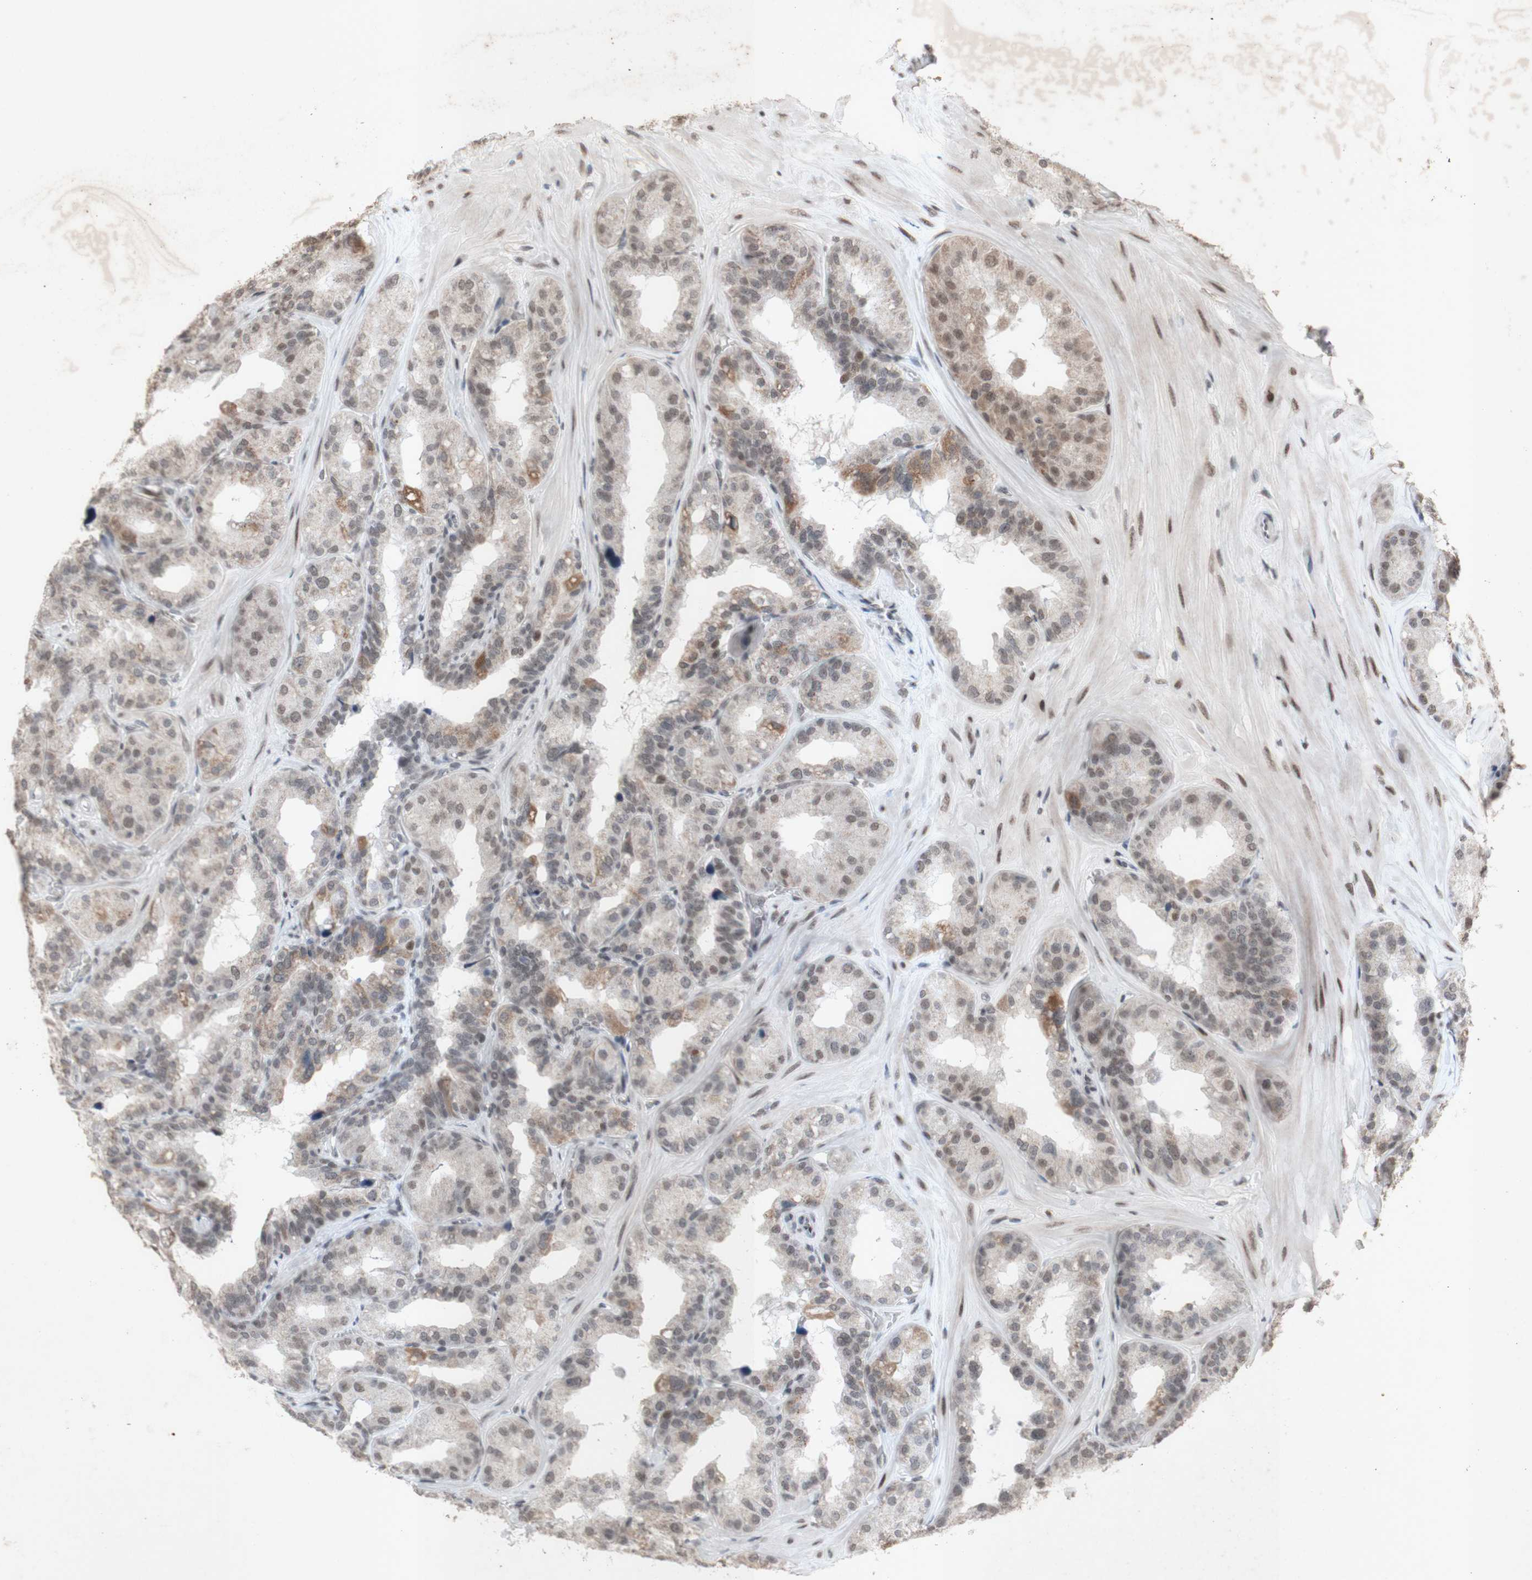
{"staining": {"intensity": "weak", "quantity": "25%-75%", "location": "cytoplasmic/membranous"}, "tissue": "seminal vesicle", "cell_type": "Glandular cells", "image_type": "normal", "snomed": [{"axis": "morphology", "description": "Normal tissue, NOS"}, {"axis": "topography", "description": "Prostate"}, {"axis": "topography", "description": "Seminal veicle"}], "caption": "This is a histology image of immunohistochemistry staining of unremarkable seminal vesicle, which shows weak expression in the cytoplasmic/membranous of glandular cells.", "gene": "CENPB", "patient": {"sex": "male", "age": 51}}